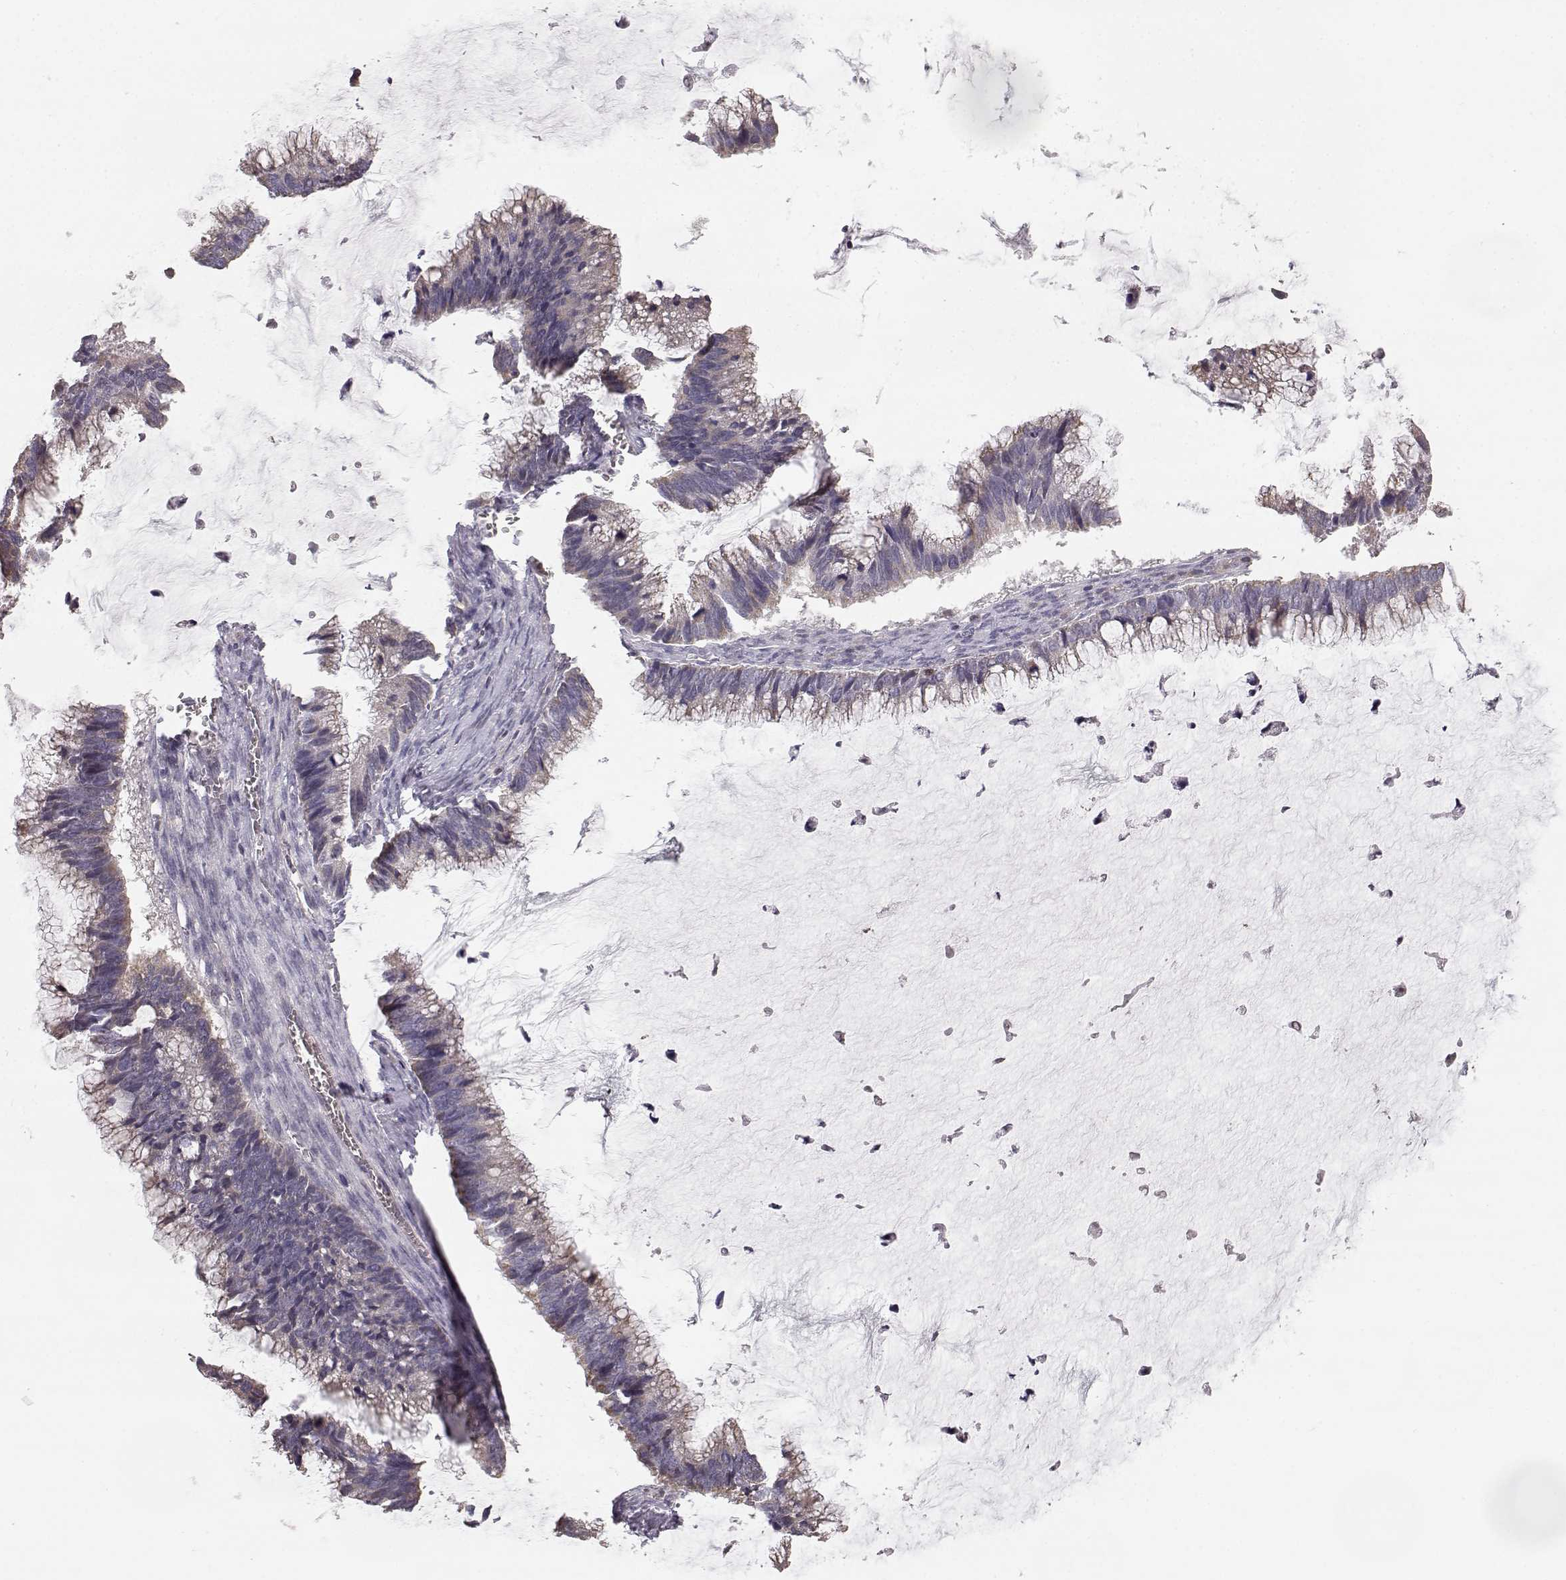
{"staining": {"intensity": "weak", "quantity": ">75%", "location": "cytoplasmic/membranous"}, "tissue": "ovarian cancer", "cell_type": "Tumor cells", "image_type": "cancer", "snomed": [{"axis": "morphology", "description": "Cystadenocarcinoma, mucinous, NOS"}, {"axis": "topography", "description": "Ovary"}], "caption": "There is low levels of weak cytoplasmic/membranous expression in tumor cells of ovarian cancer, as demonstrated by immunohistochemical staining (brown color).", "gene": "GRAP2", "patient": {"sex": "female", "age": 38}}